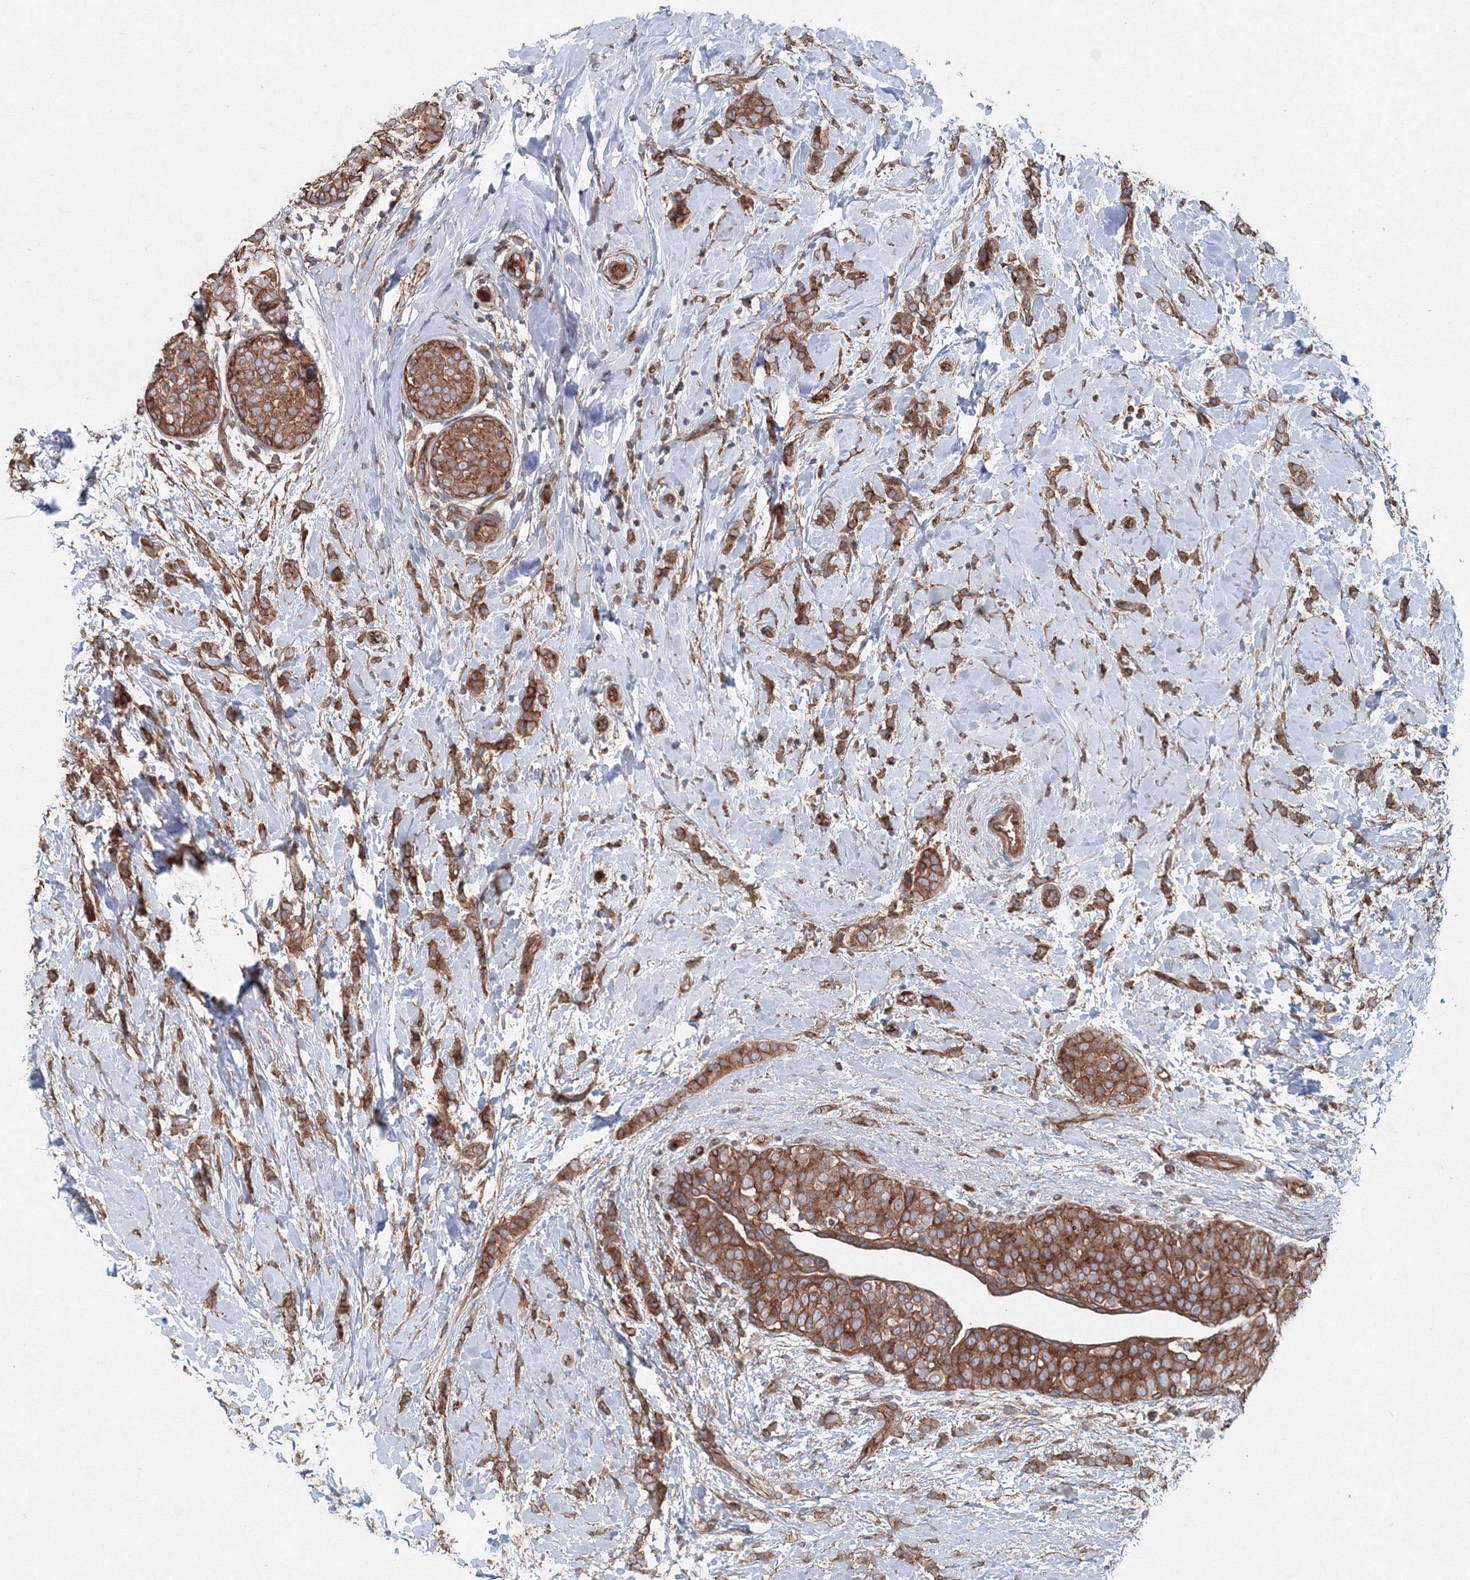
{"staining": {"intensity": "moderate", "quantity": ">75%", "location": "cytoplasmic/membranous"}, "tissue": "breast cancer", "cell_type": "Tumor cells", "image_type": "cancer", "snomed": [{"axis": "morphology", "description": "Lobular carcinoma, in situ"}, {"axis": "morphology", "description": "Lobular carcinoma"}, {"axis": "topography", "description": "Breast"}], "caption": "A high-resolution micrograph shows immunohistochemistry (IHC) staining of breast cancer (lobular carcinoma), which shows moderate cytoplasmic/membranous expression in about >75% of tumor cells. The protein of interest is stained brown, and the nuclei are stained in blue (DAB (3,3'-diaminobenzidine) IHC with brightfield microscopy, high magnification).", "gene": "EXOC1", "patient": {"sex": "female", "age": 41}}